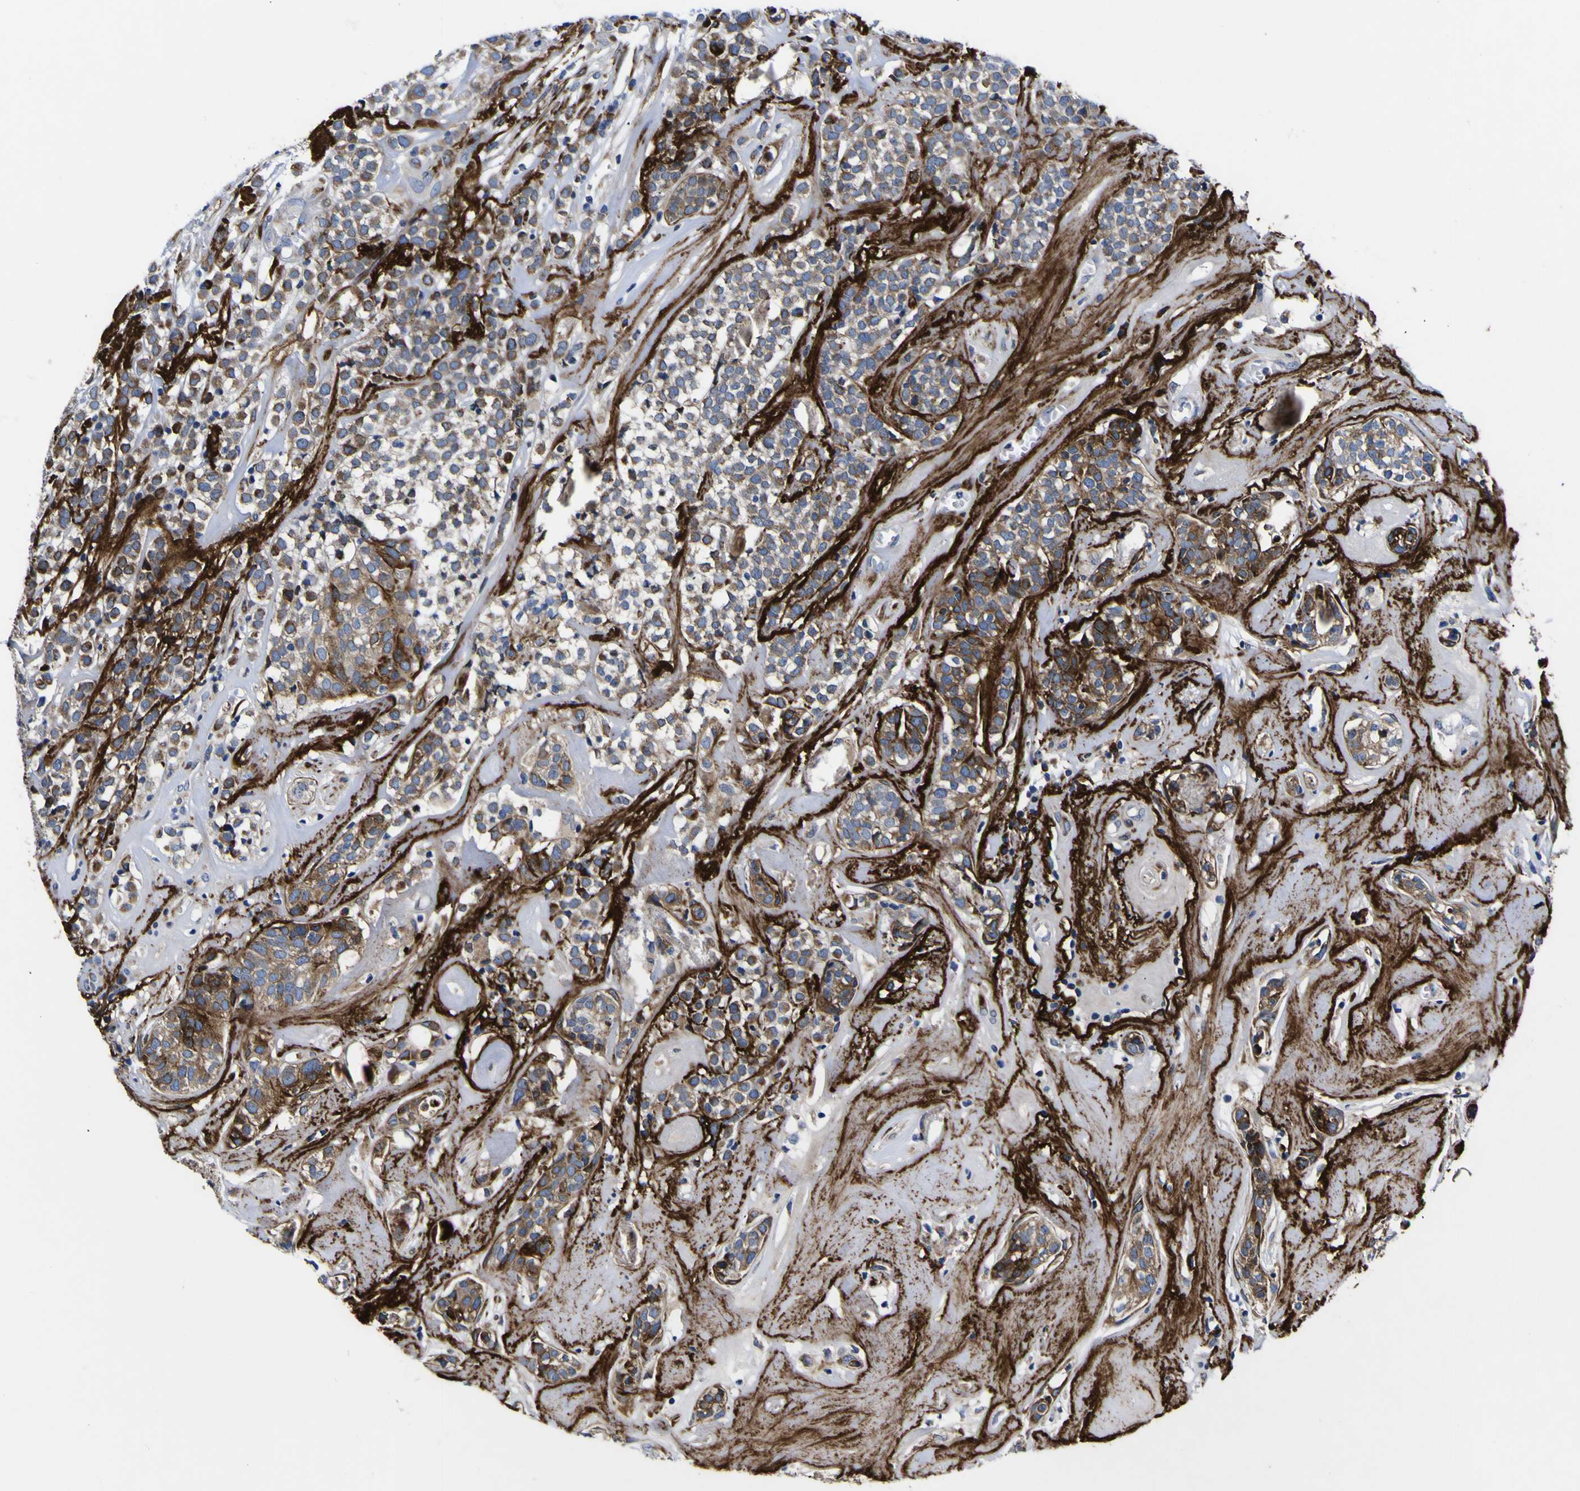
{"staining": {"intensity": "weak", "quantity": ">75%", "location": "cytoplasmic/membranous"}, "tissue": "head and neck cancer", "cell_type": "Tumor cells", "image_type": "cancer", "snomed": [{"axis": "morphology", "description": "Adenocarcinoma, NOS"}, {"axis": "topography", "description": "Salivary gland"}, {"axis": "topography", "description": "Head-Neck"}], "caption": "About >75% of tumor cells in human head and neck cancer reveal weak cytoplasmic/membranous protein staining as visualized by brown immunohistochemical staining.", "gene": "SCD", "patient": {"sex": "female", "age": 65}}